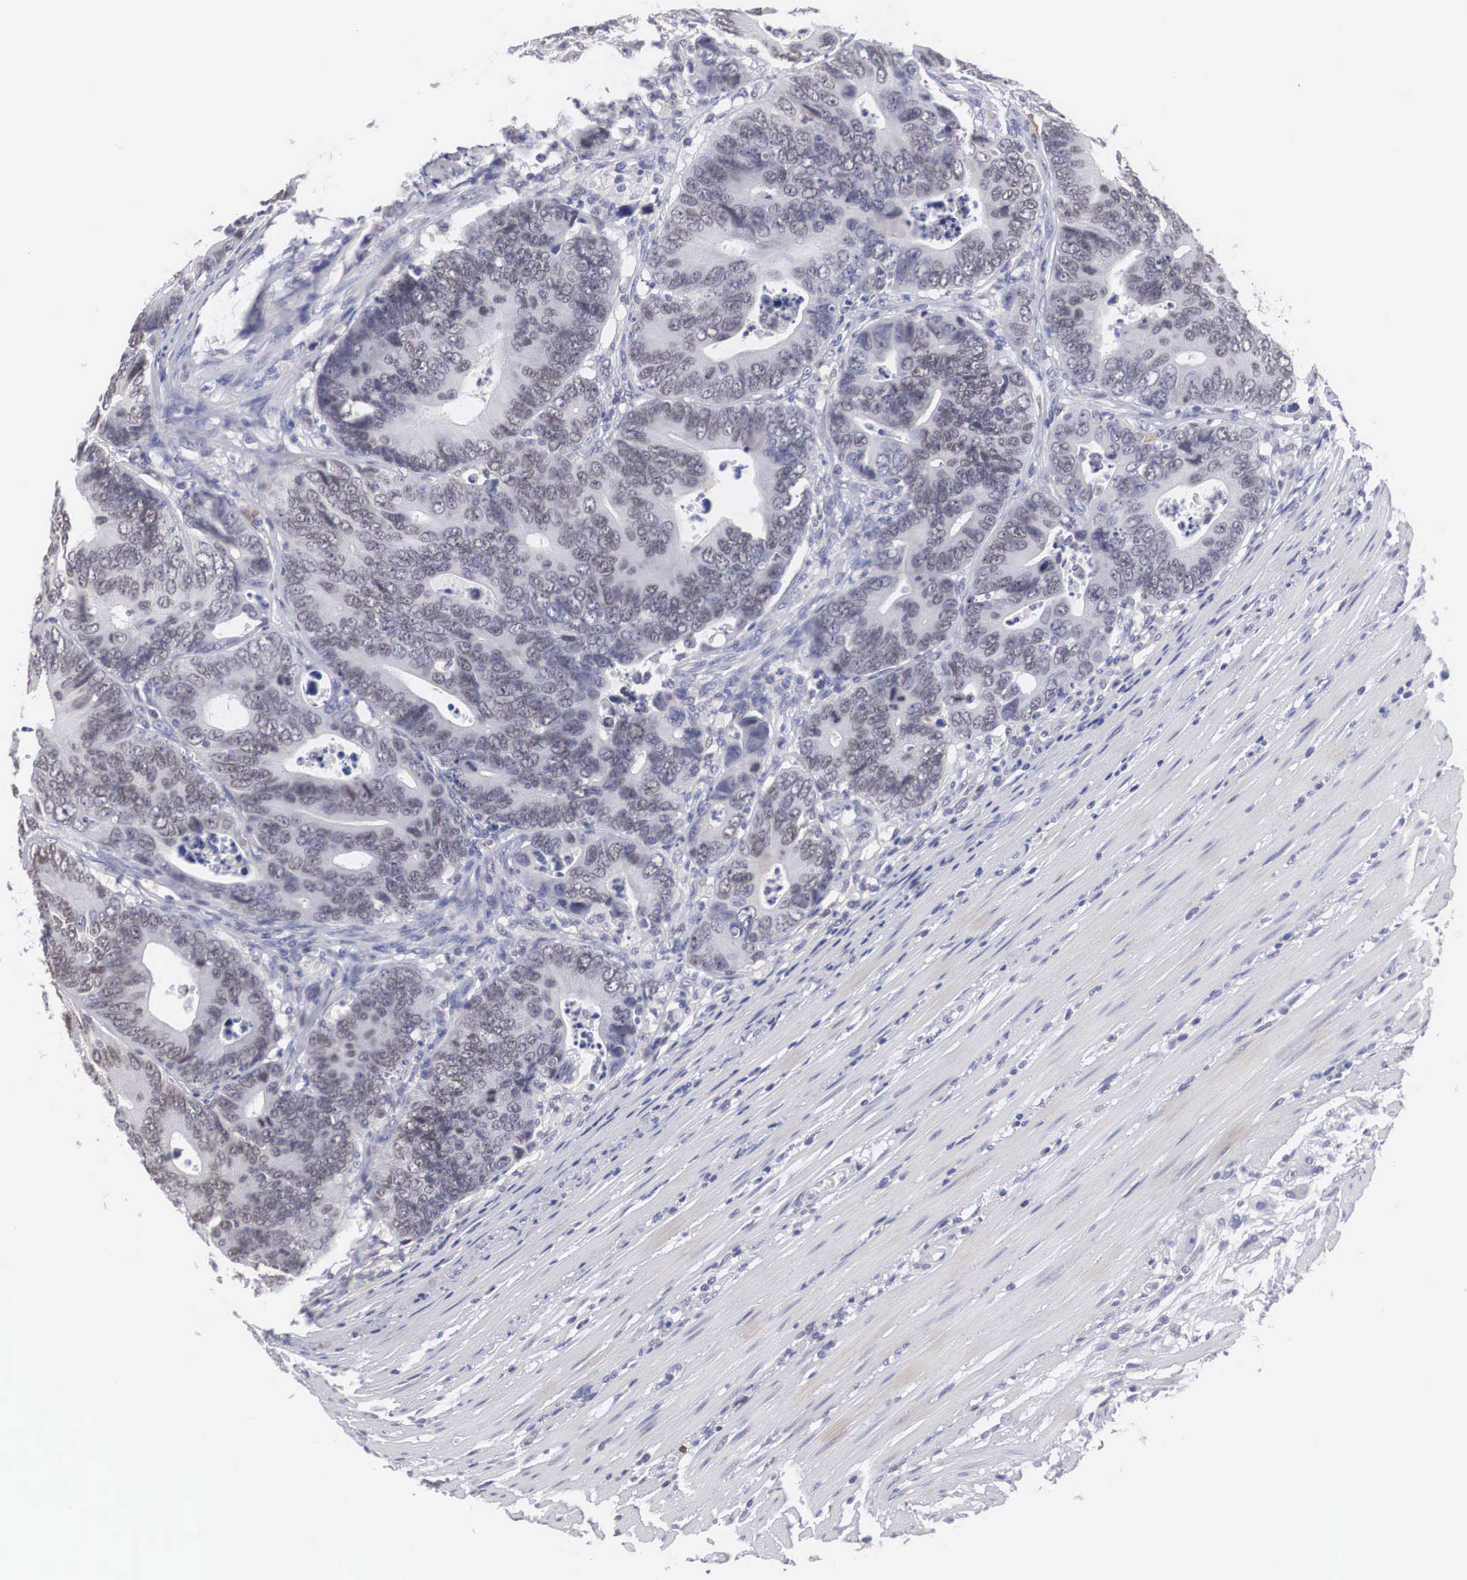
{"staining": {"intensity": "weak", "quantity": "<25%", "location": "cytoplasmic/membranous"}, "tissue": "colorectal cancer", "cell_type": "Tumor cells", "image_type": "cancer", "snomed": [{"axis": "morphology", "description": "Adenocarcinoma, NOS"}, {"axis": "topography", "description": "Colon"}], "caption": "Immunohistochemistry histopathology image of human colorectal adenocarcinoma stained for a protein (brown), which displays no expression in tumor cells.", "gene": "HMOX1", "patient": {"sex": "female", "age": 78}}